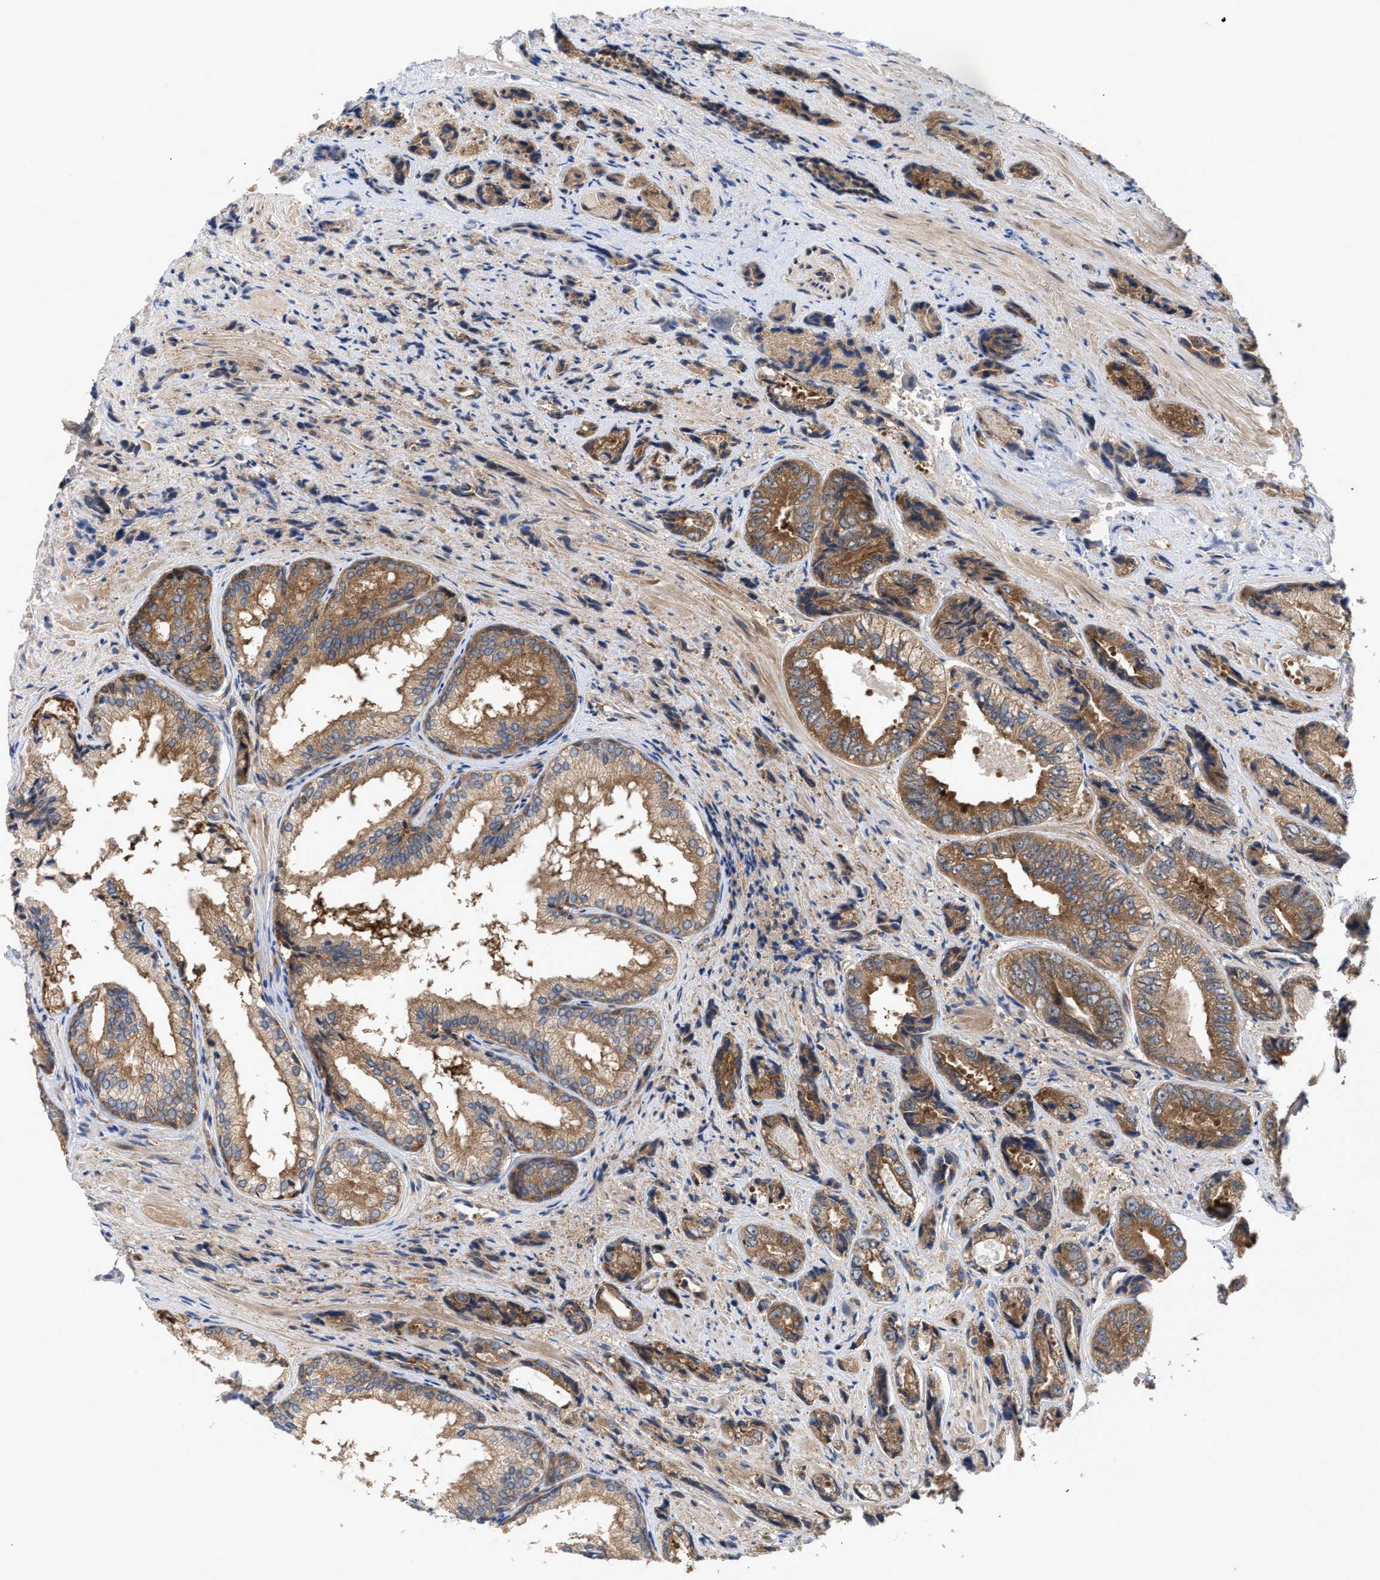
{"staining": {"intensity": "moderate", "quantity": ">75%", "location": "cytoplasmic/membranous"}, "tissue": "prostate cancer", "cell_type": "Tumor cells", "image_type": "cancer", "snomed": [{"axis": "morphology", "description": "Adenocarcinoma, High grade"}, {"axis": "topography", "description": "Prostate"}], "caption": "Protein expression analysis of prostate high-grade adenocarcinoma displays moderate cytoplasmic/membranous expression in about >75% of tumor cells. (IHC, brightfield microscopy, high magnification).", "gene": "LAPTM4B", "patient": {"sex": "male", "age": 61}}